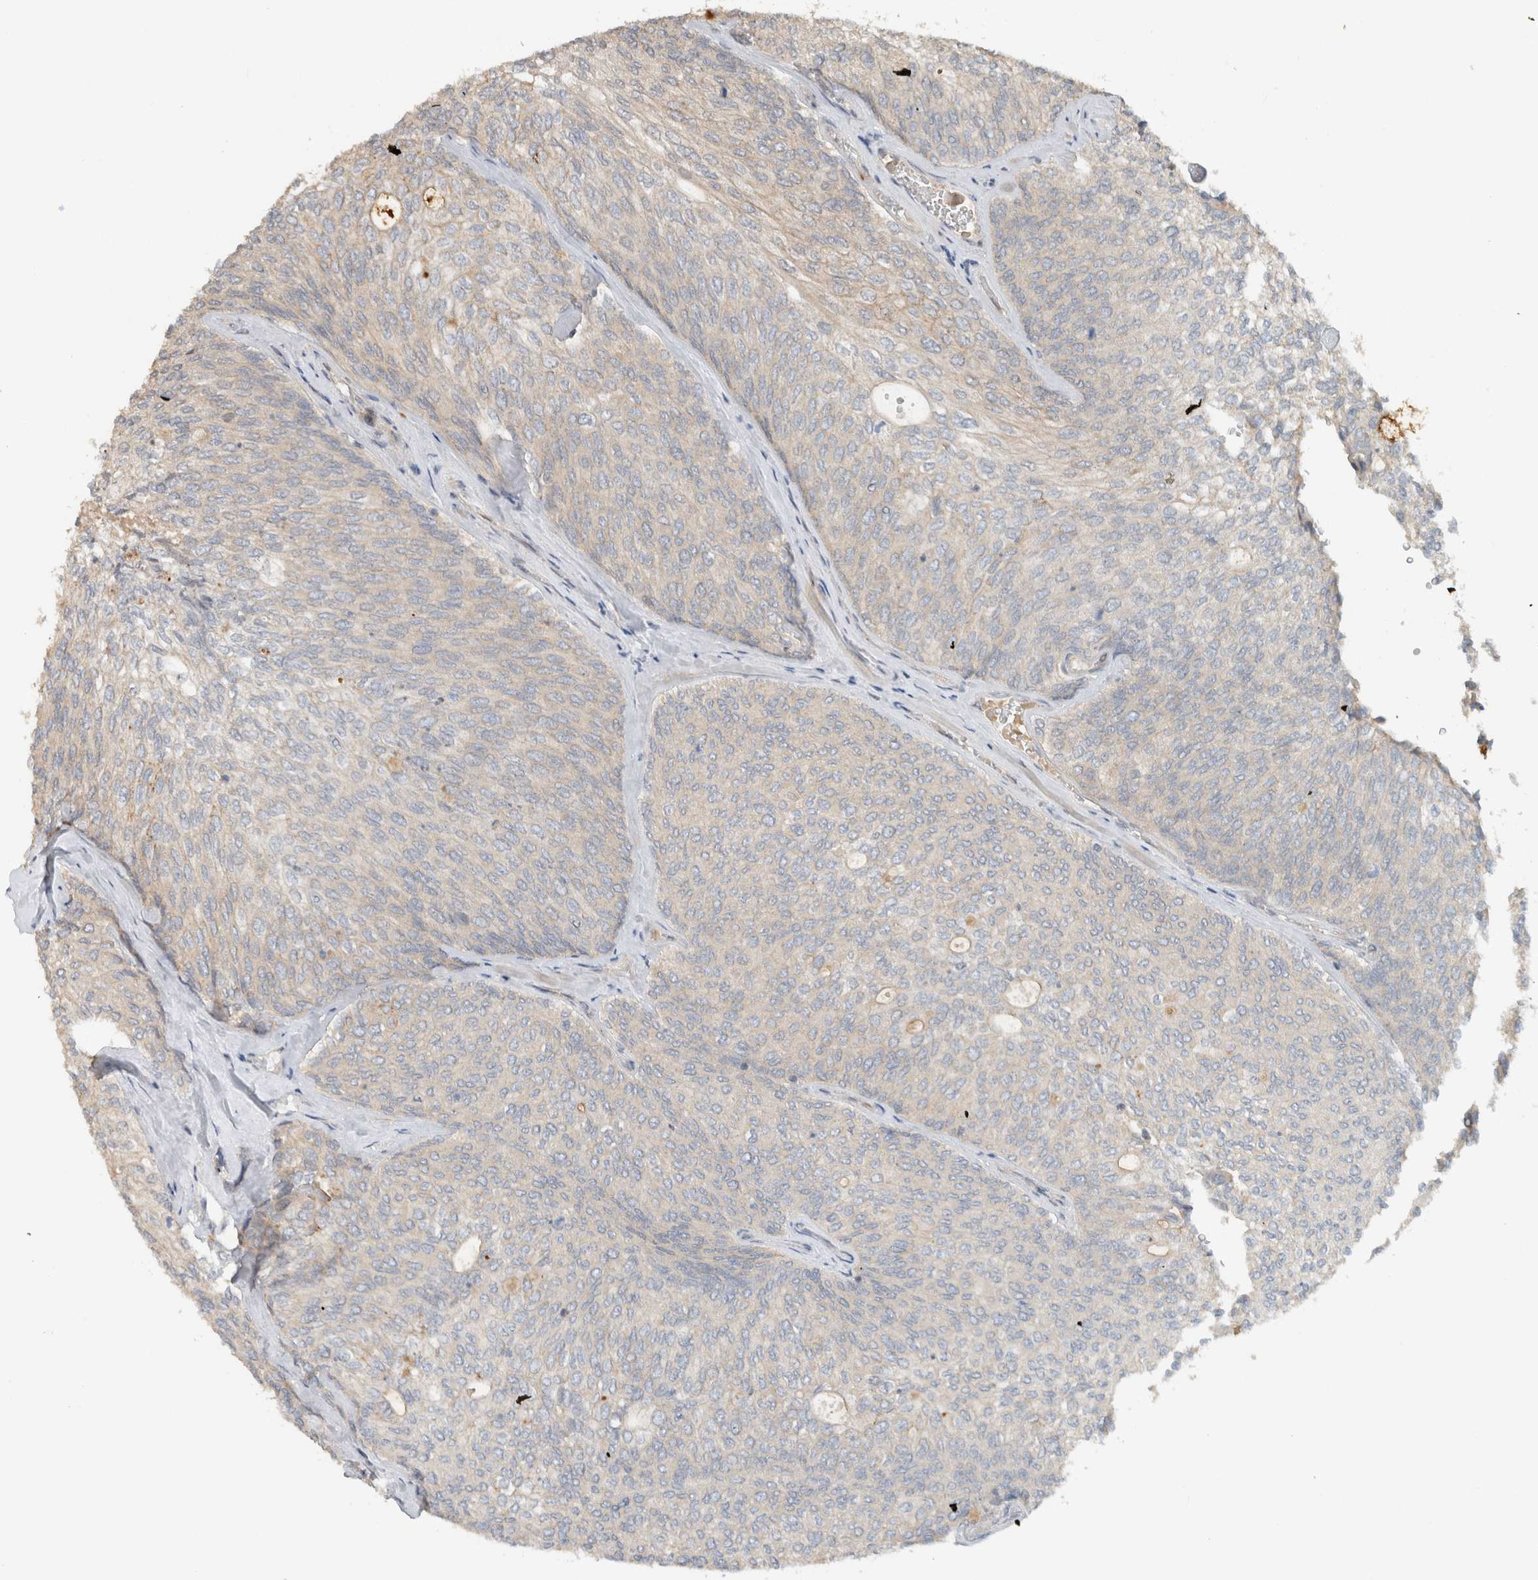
{"staining": {"intensity": "weak", "quantity": "<25%", "location": "cytoplasmic/membranous"}, "tissue": "urothelial cancer", "cell_type": "Tumor cells", "image_type": "cancer", "snomed": [{"axis": "morphology", "description": "Urothelial carcinoma, Low grade"}, {"axis": "topography", "description": "Urinary bladder"}], "caption": "IHC photomicrograph of human urothelial carcinoma (low-grade) stained for a protein (brown), which shows no staining in tumor cells.", "gene": "ERCC6L2", "patient": {"sex": "female", "age": 79}}